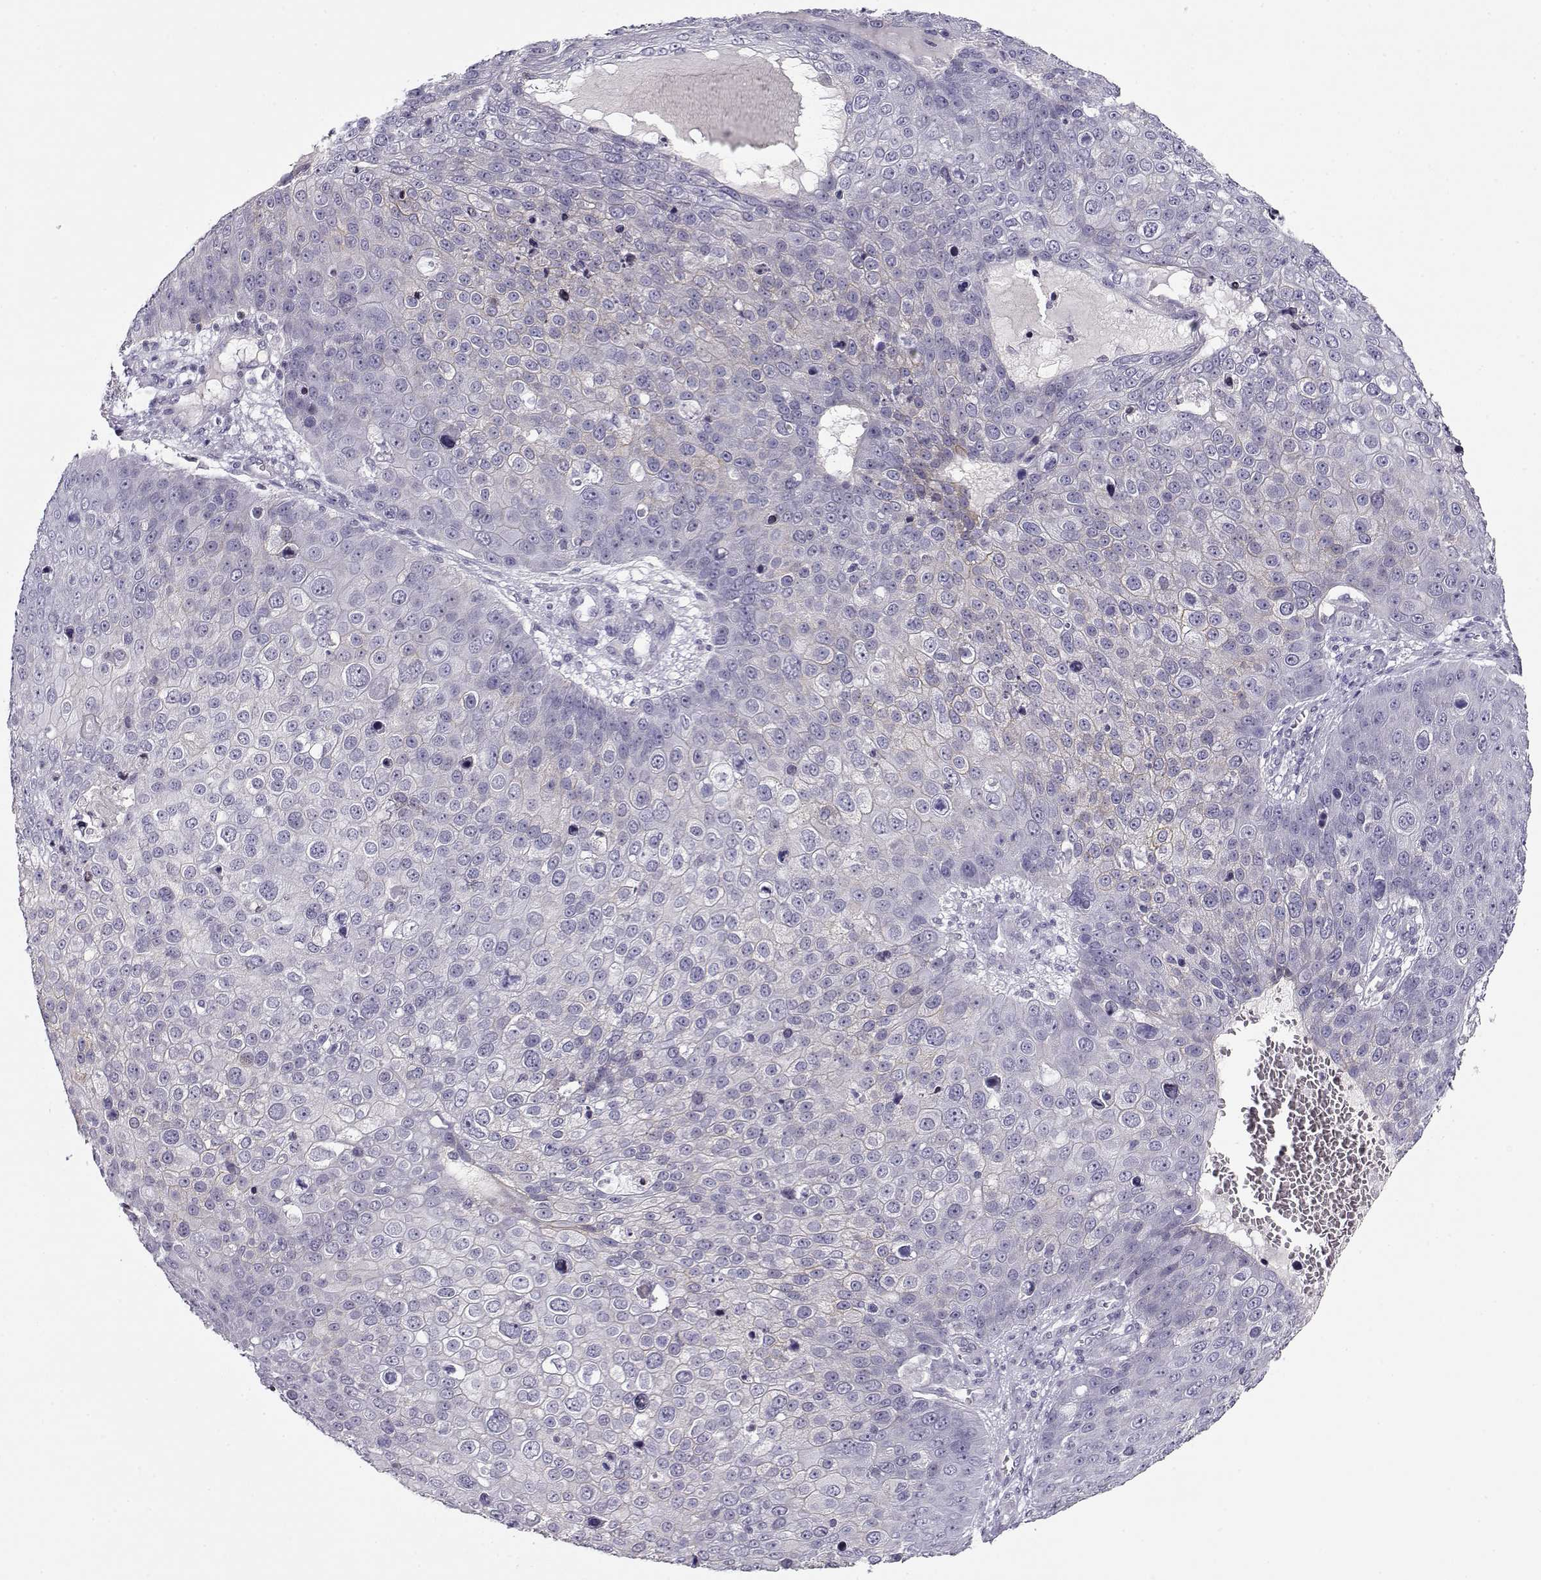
{"staining": {"intensity": "negative", "quantity": "none", "location": "none"}, "tissue": "skin cancer", "cell_type": "Tumor cells", "image_type": "cancer", "snomed": [{"axis": "morphology", "description": "Squamous cell carcinoma, NOS"}, {"axis": "topography", "description": "Skin"}], "caption": "A high-resolution image shows IHC staining of squamous cell carcinoma (skin), which displays no significant expression in tumor cells.", "gene": "CRX", "patient": {"sex": "male", "age": 71}}